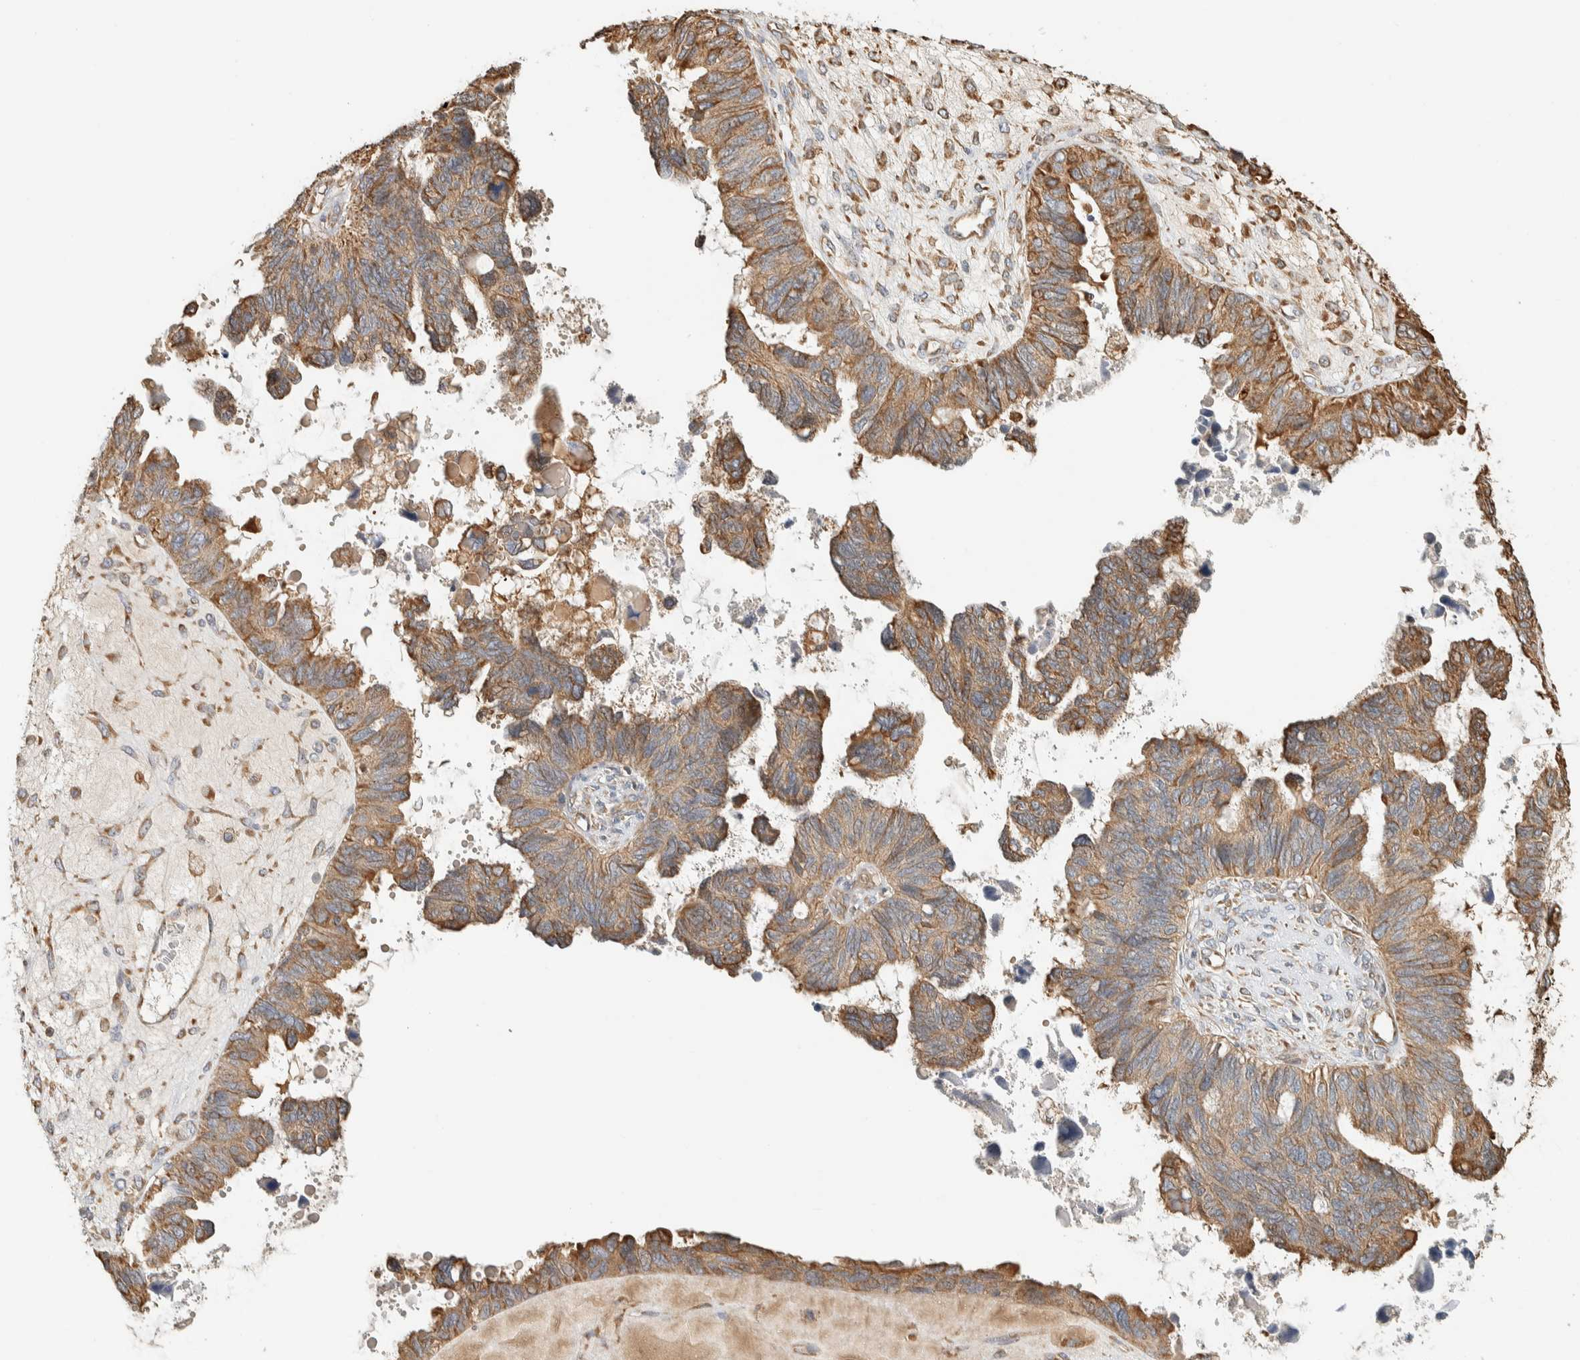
{"staining": {"intensity": "moderate", "quantity": ">75%", "location": "cytoplasmic/membranous"}, "tissue": "ovarian cancer", "cell_type": "Tumor cells", "image_type": "cancer", "snomed": [{"axis": "morphology", "description": "Cystadenocarcinoma, serous, NOS"}, {"axis": "topography", "description": "Ovary"}], "caption": "Immunohistochemistry staining of ovarian cancer (serous cystadenocarcinoma), which demonstrates medium levels of moderate cytoplasmic/membranous expression in approximately >75% of tumor cells indicating moderate cytoplasmic/membranous protein staining. The staining was performed using DAB (3,3'-diaminobenzidine) (brown) for protein detection and nuclei were counterstained in hematoxylin (blue).", "gene": "RAB11FIP1", "patient": {"sex": "female", "age": 79}}